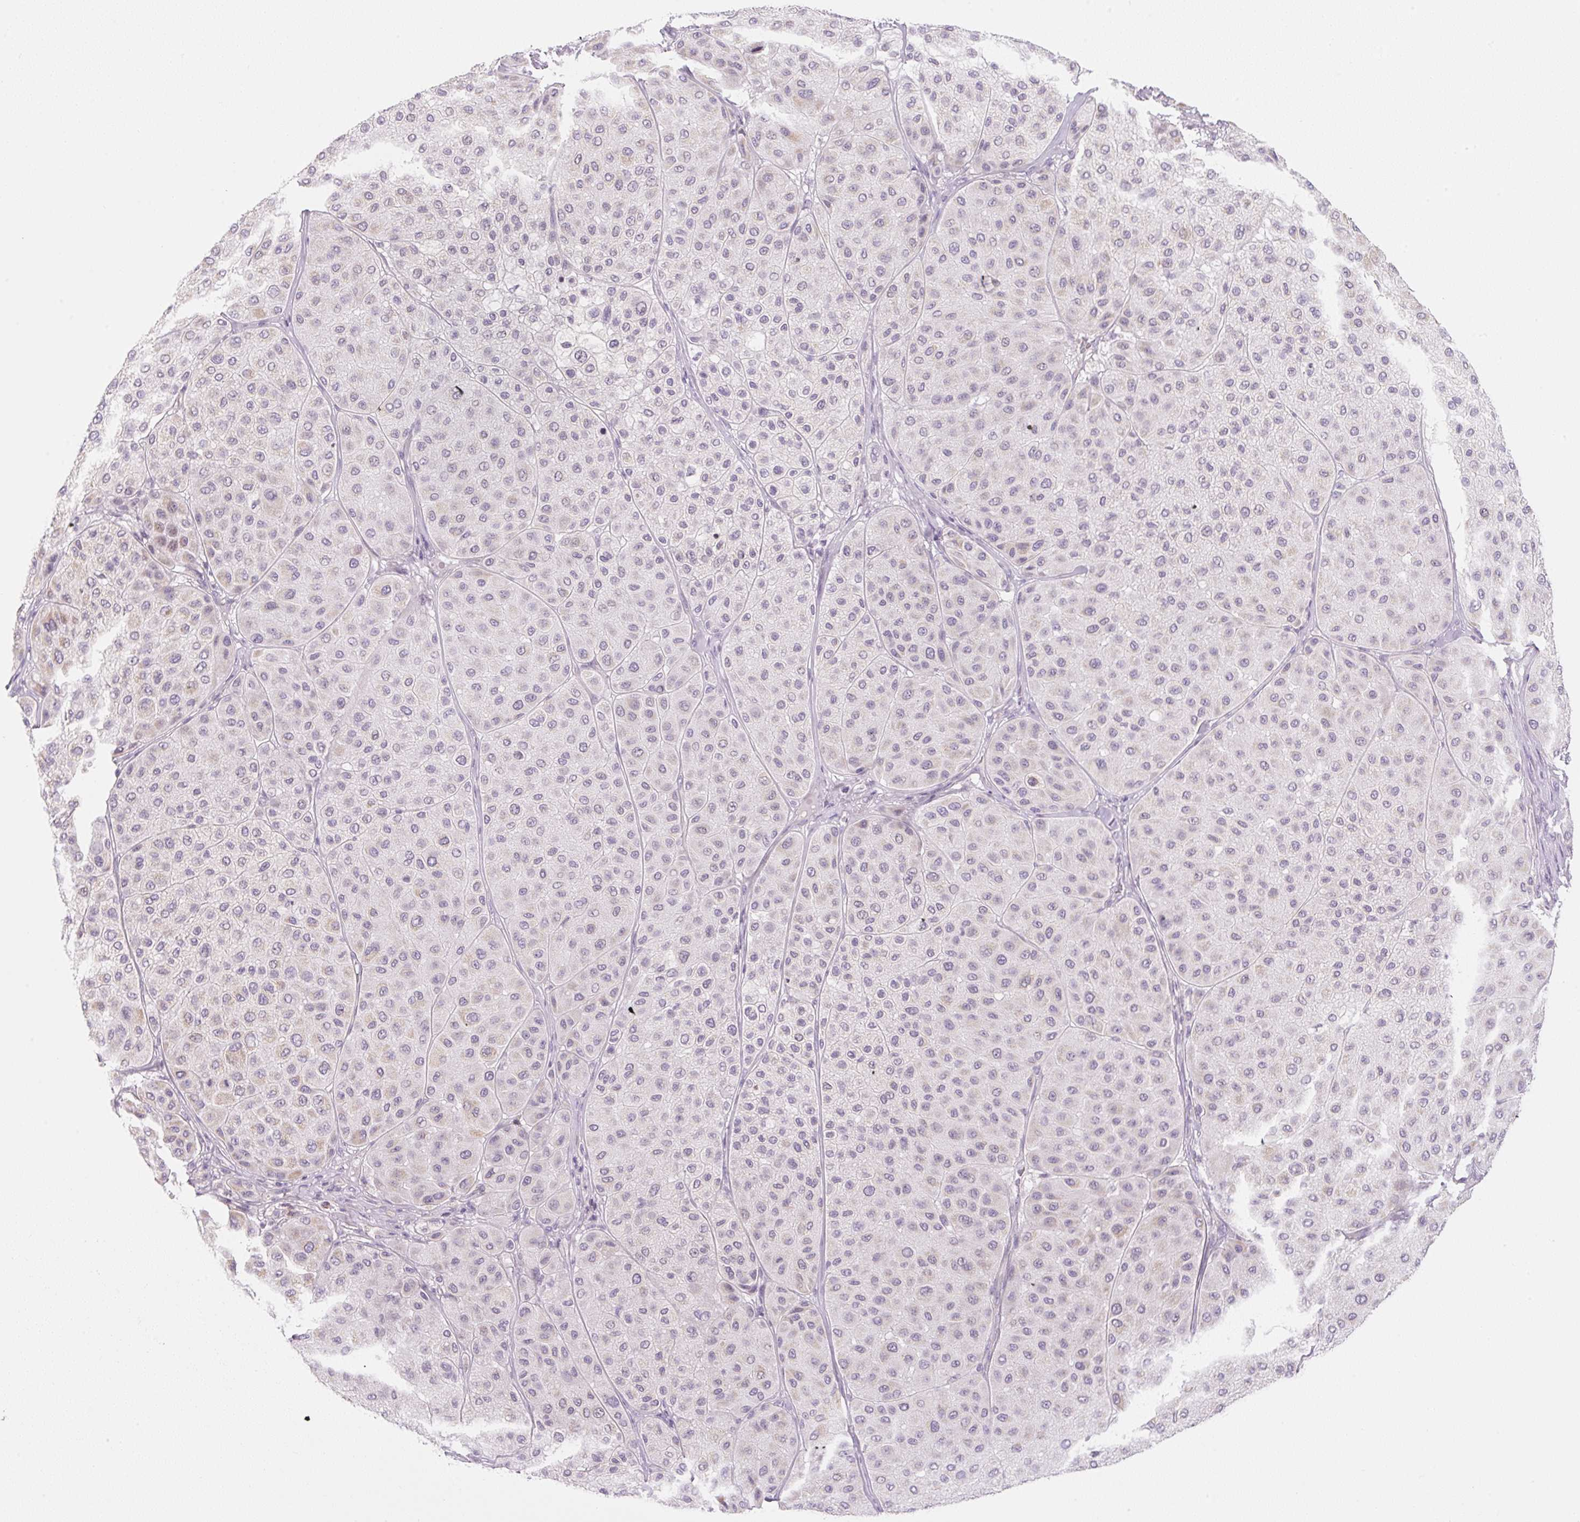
{"staining": {"intensity": "weak", "quantity": "<25%", "location": "cytoplasmic/membranous"}, "tissue": "melanoma", "cell_type": "Tumor cells", "image_type": "cancer", "snomed": [{"axis": "morphology", "description": "Malignant melanoma, Metastatic site"}, {"axis": "topography", "description": "Smooth muscle"}], "caption": "Immunohistochemistry (IHC) histopathology image of human malignant melanoma (metastatic site) stained for a protein (brown), which displays no positivity in tumor cells.", "gene": "CASKIN1", "patient": {"sex": "male", "age": 41}}